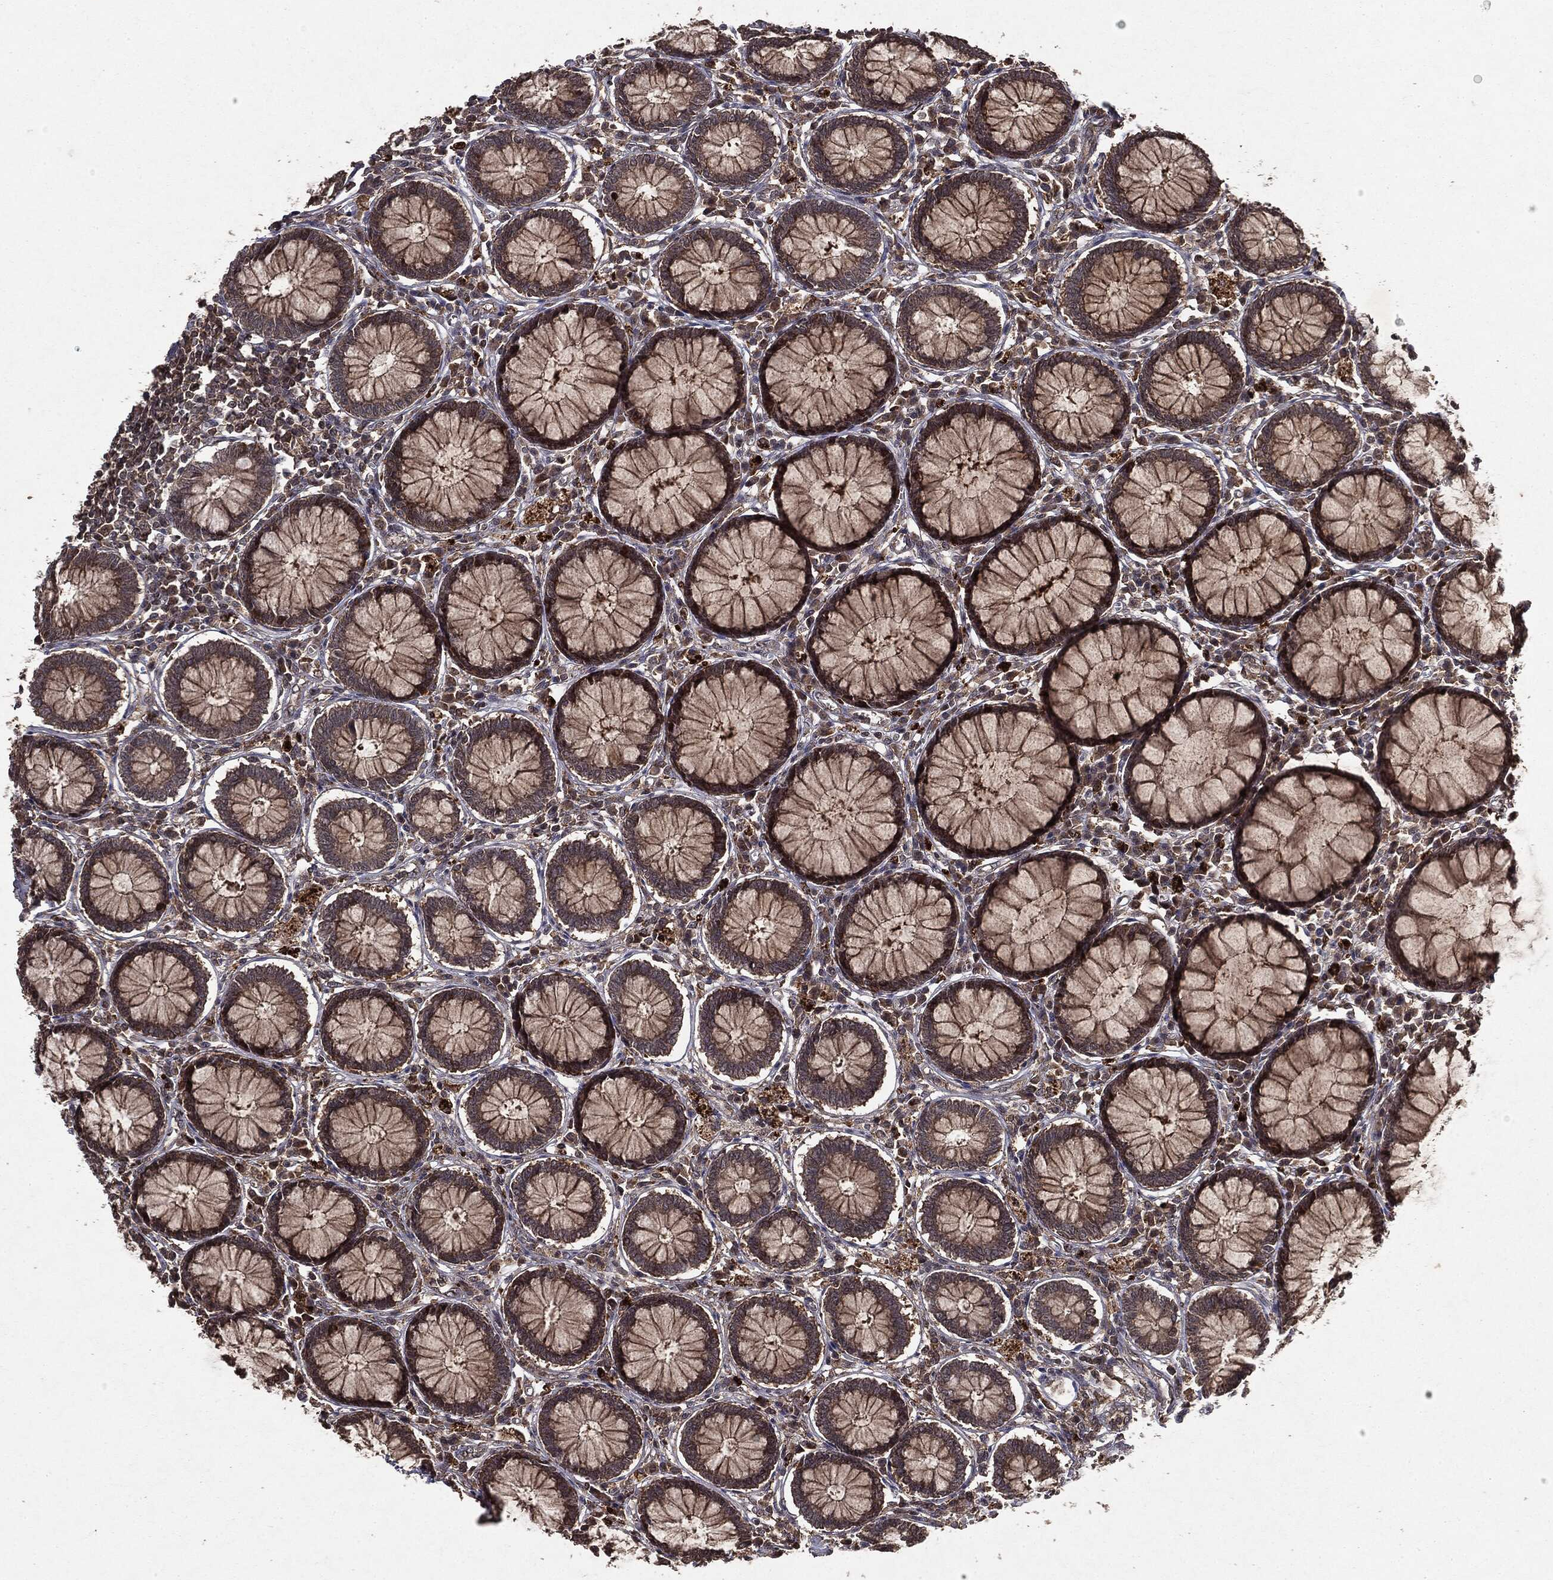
{"staining": {"intensity": "moderate", "quantity": "25%-75%", "location": "cytoplasmic/membranous"}, "tissue": "colon", "cell_type": "Endothelial cells", "image_type": "normal", "snomed": [{"axis": "morphology", "description": "Normal tissue, NOS"}, {"axis": "topography", "description": "Colon"}], "caption": "Immunohistochemical staining of benign colon displays 25%-75% levels of moderate cytoplasmic/membranous protein expression in approximately 25%-75% of endothelial cells. (brown staining indicates protein expression, while blue staining denotes nuclei).", "gene": "MTOR", "patient": {"sex": "male", "age": 65}}